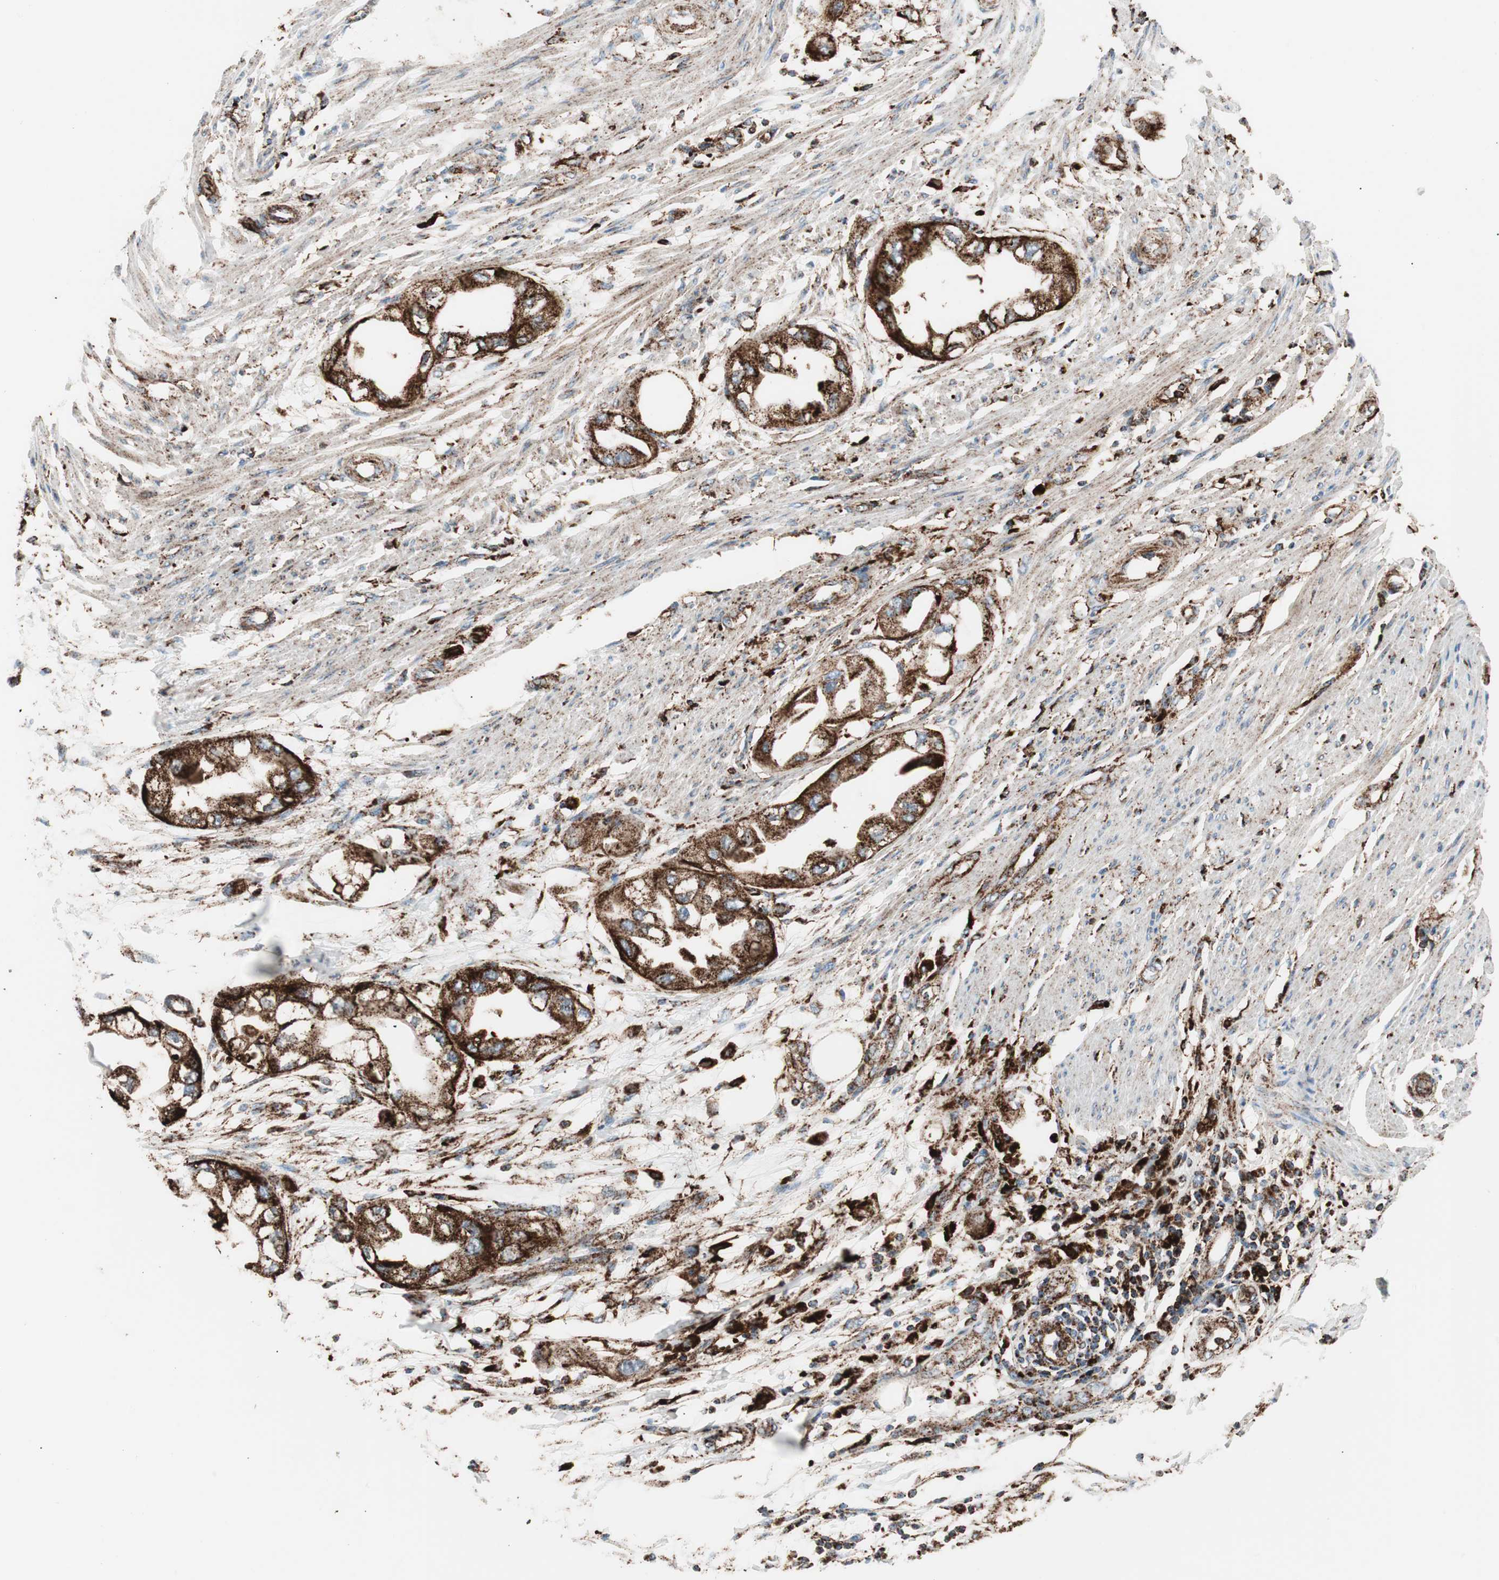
{"staining": {"intensity": "strong", "quantity": ">75%", "location": "cytoplasmic/membranous"}, "tissue": "endometrial cancer", "cell_type": "Tumor cells", "image_type": "cancer", "snomed": [{"axis": "morphology", "description": "Adenocarcinoma, NOS"}, {"axis": "topography", "description": "Endometrium"}], "caption": "Immunohistochemistry photomicrograph of endometrial cancer (adenocarcinoma) stained for a protein (brown), which displays high levels of strong cytoplasmic/membranous positivity in about >75% of tumor cells.", "gene": "LAMP1", "patient": {"sex": "female", "age": 67}}